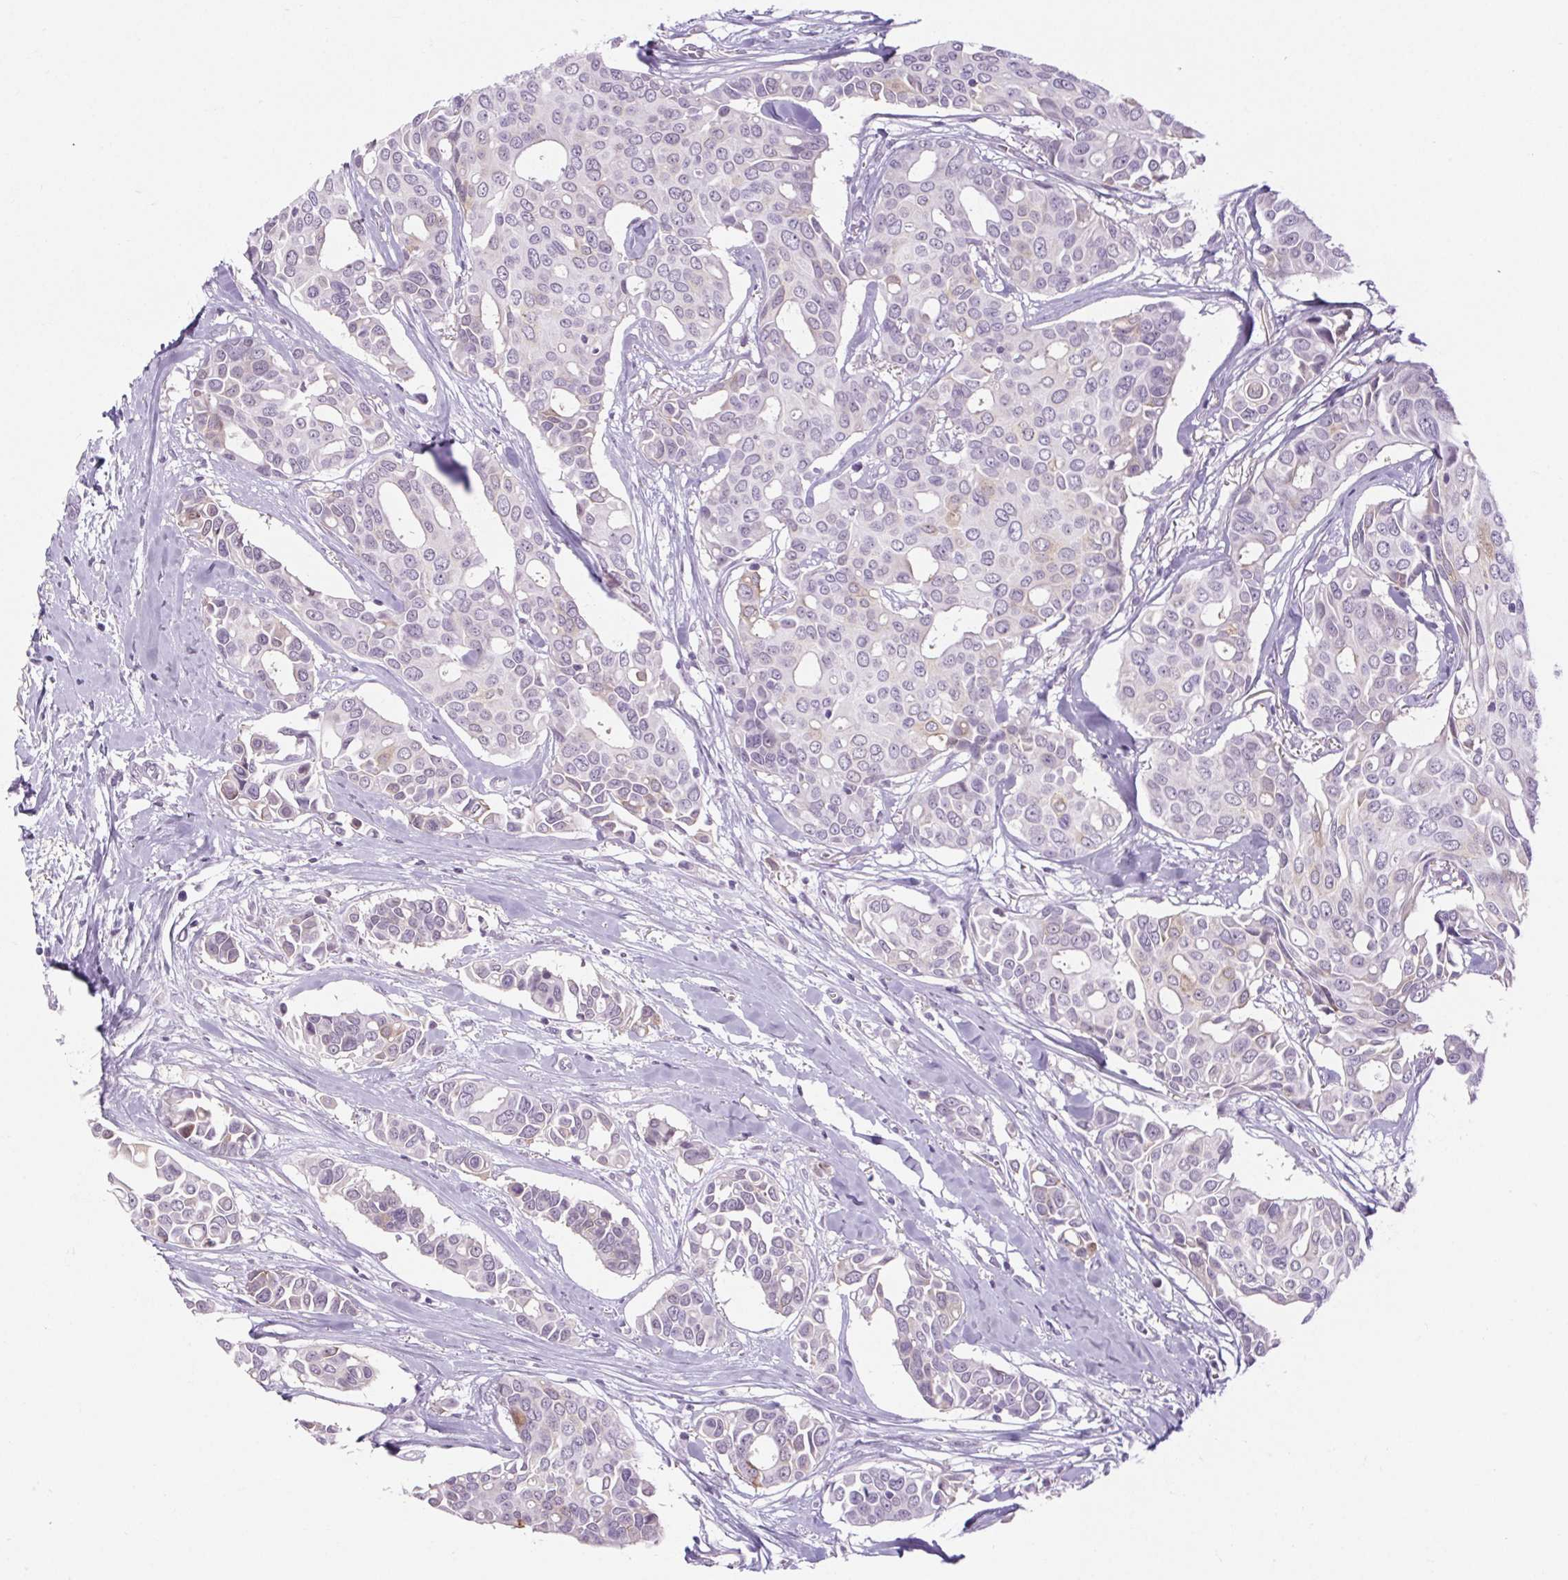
{"staining": {"intensity": "weak", "quantity": "<25%", "location": "cytoplasmic/membranous"}, "tissue": "breast cancer", "cell_type": "Tumor cells", "image_type": "cancer", "snomed": [{"axis": "morphology", "description": "Duct carcinoma"}, {"axis": "topography", "description": "Breast"}], "caption": "Human breast cancer stained for a protein using immunohistochemistry (IHC) displays no expression in tumor cells.", "gene": "BCAS1", "patient": {"sex": "female", "age": 54}}